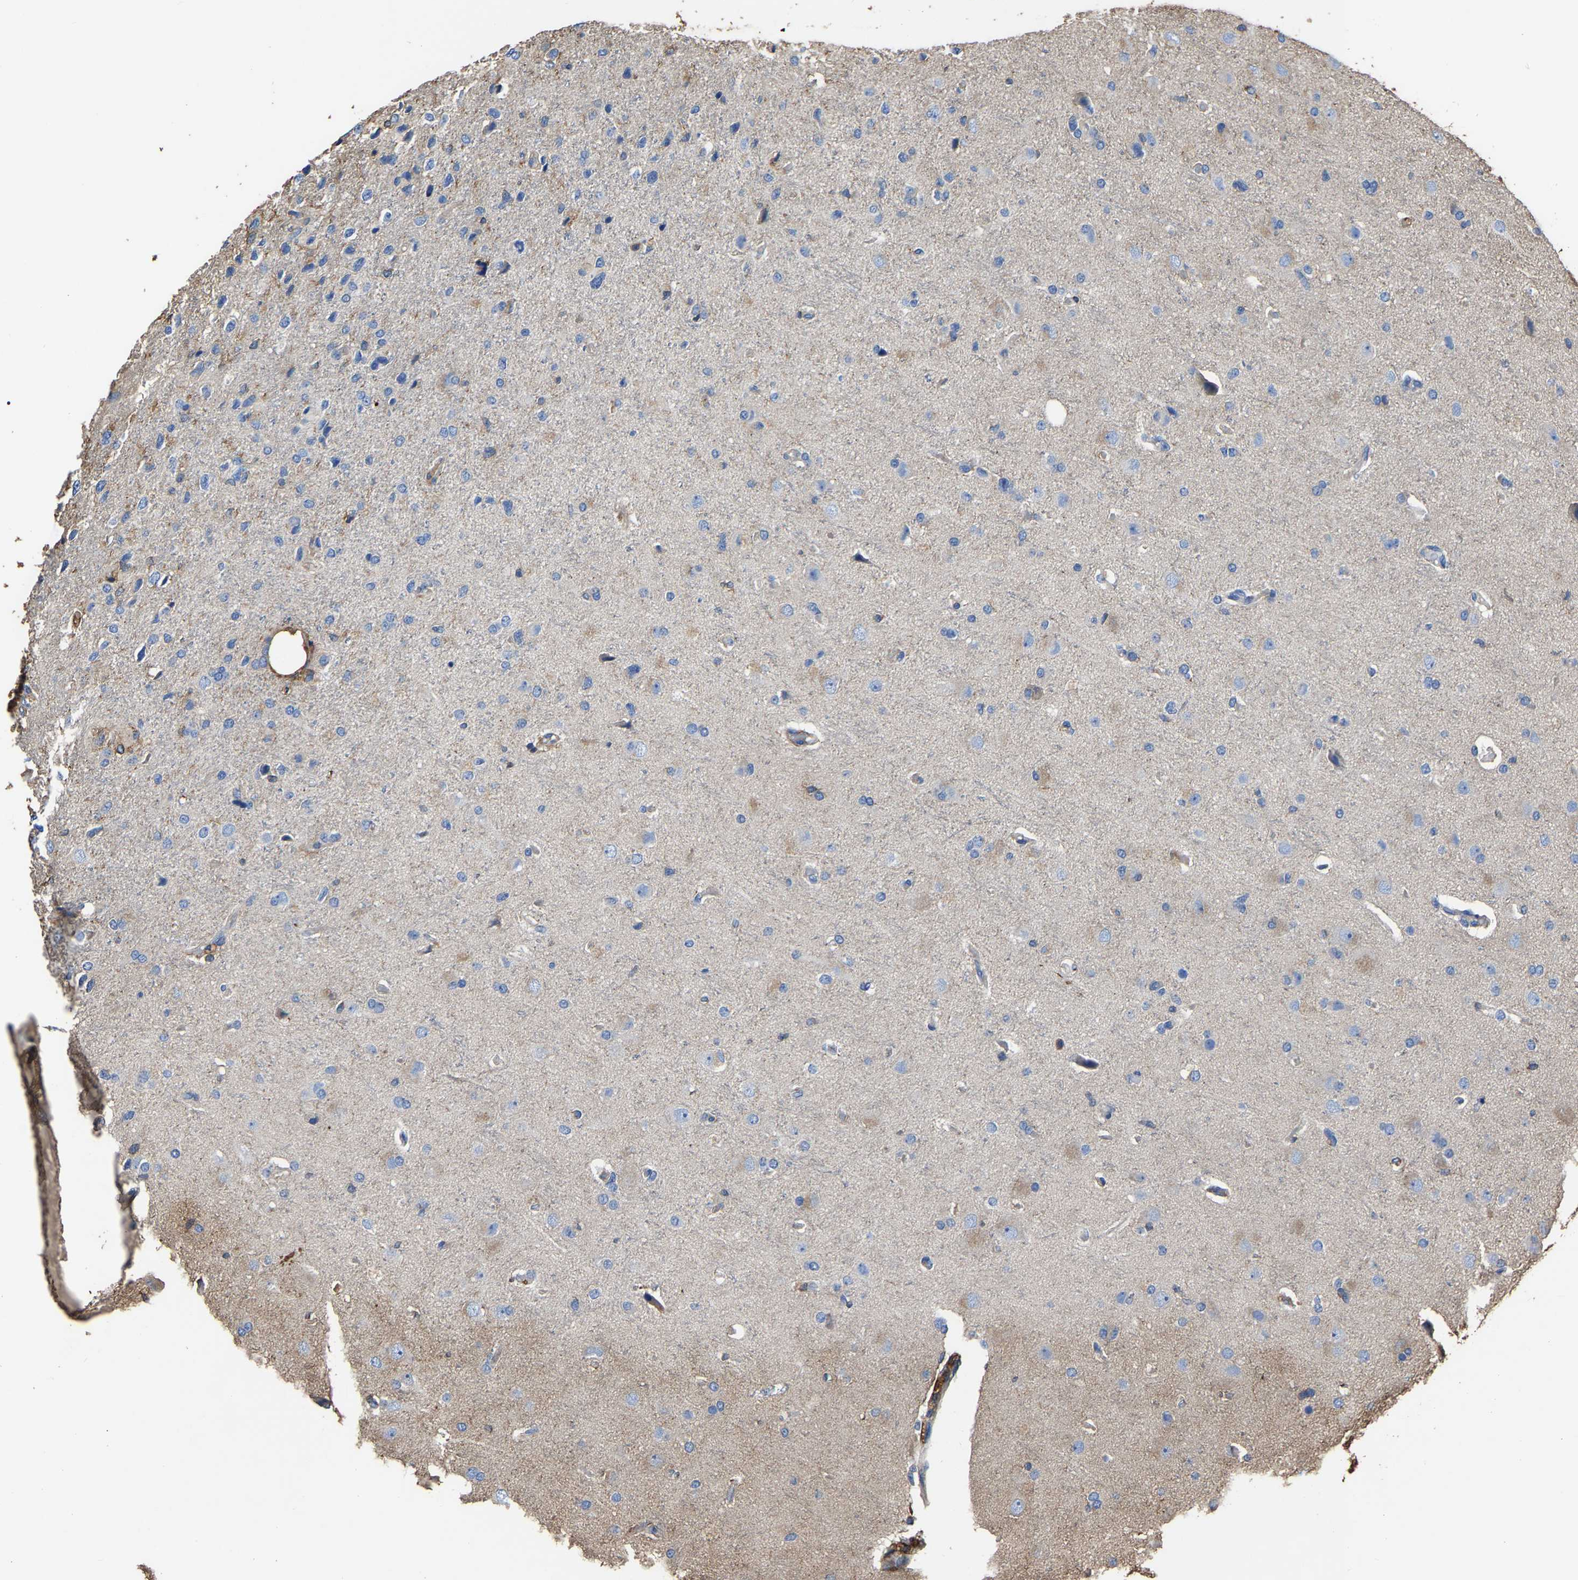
{"staining": {"intensity": "negative", "quantity": "none", "location": "none"}, "tissue": "glioma", "cell_type": "Tumor cells", "image_type": "cancer", "snomed": [{"axis": "morphology", "description": "Glioma, malignant, High grade"}, {"axis": "topography", "description": "Brain"}], "caption": "Immunohistochemistry (IHC) photomicrograph of neoplastic tissue: human malignant high-grade glioma stained with DAB (3,3'-diaminobenzidine) reveals no significant protein expression in tumor cells.", "gene": "ARMT1", "patient": {"sex": "female", "age": 58}}